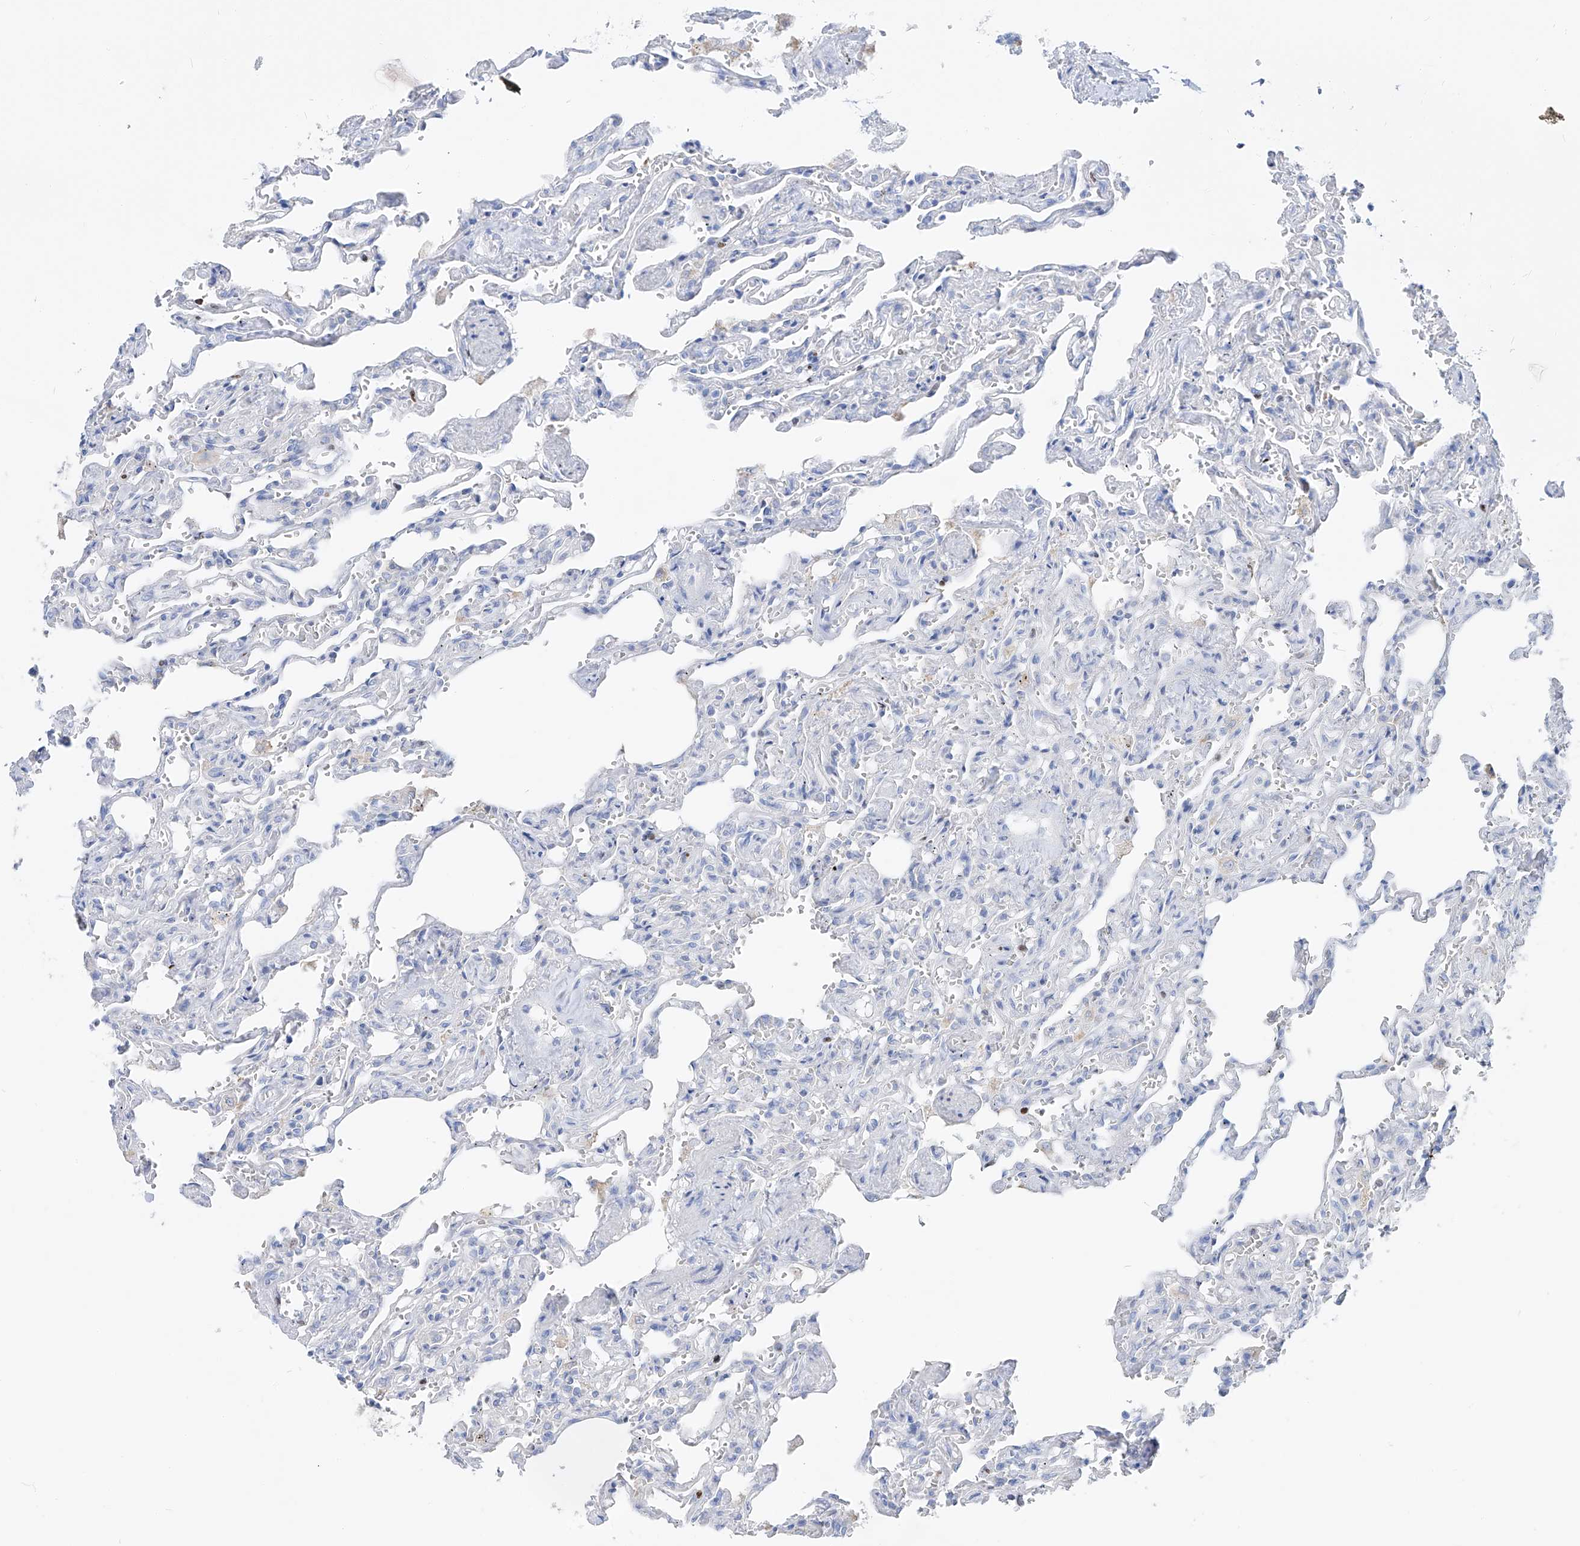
{"staining": {"intensity": "negative", "quantity": "none", "location": "none"}, "tissue": "lung", "cell_type": "Alveolar cells", "image_type": "normal", "snomed": [{"axis": "morphology", "description": "Normal tissue, NOS"}, {"axis": "topography", "description": "Lung"}], "caption": "Protein analysis of unremarkable lung displays no significant positivity in alveolar cells. The staining is performed using DAB brown chromogen with nuclei counter-stained in using hematoxylin.", "gene": "FRS3", "patient": {"sex": "male", "age": 21}}